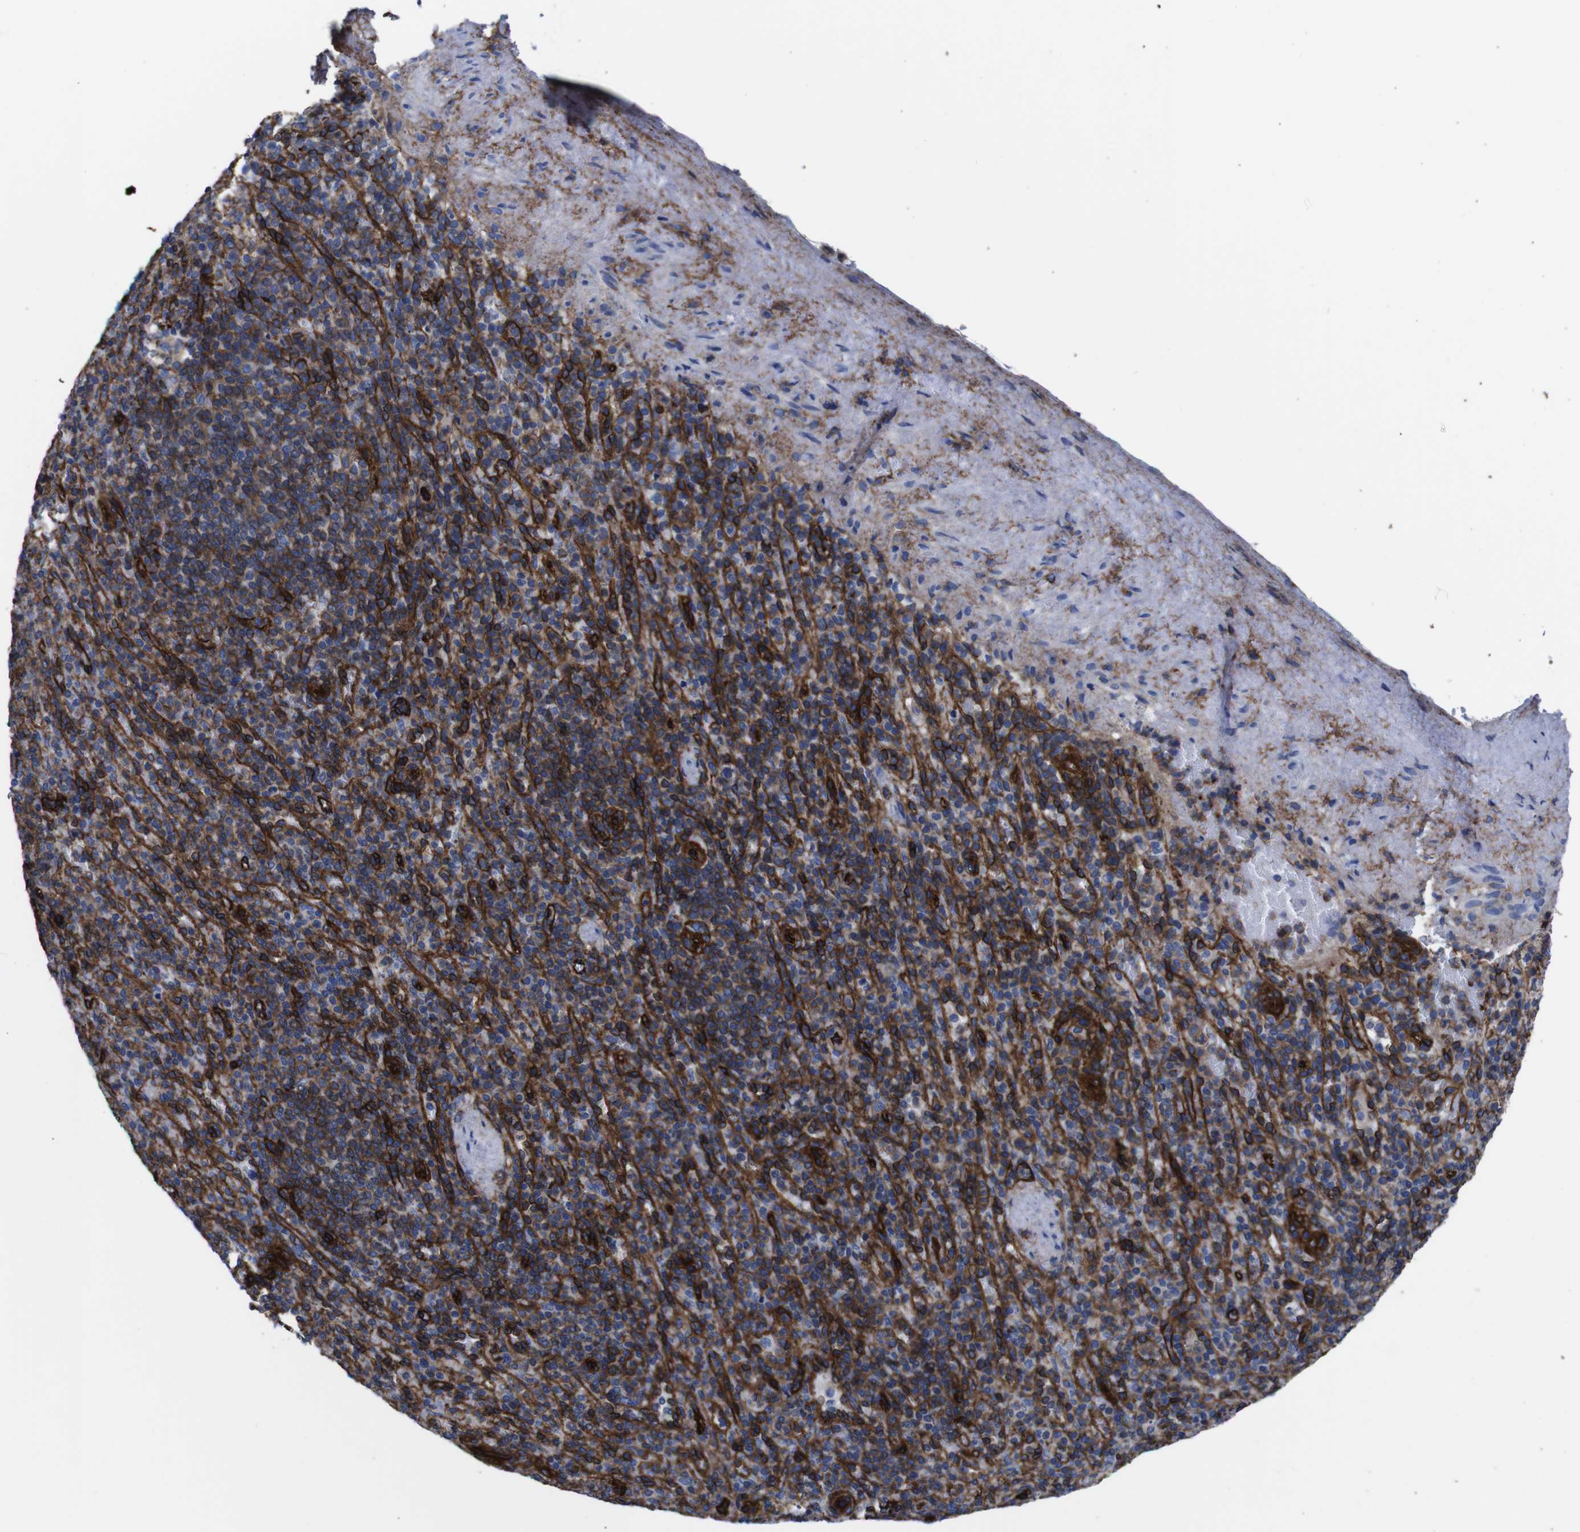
{"staining": {"intensity": "weak", "quantity": "25%-75%", "location": "cytoplasmic/membranous"}, "tissue": "spleen", "cell_type": "Cells in red pulp", "image_type": "normal", "snomed": [{"axis": "morphology", "description": "Normal tissue, NOS"}, {"axis": "topography", "description": "Spleen"}], "caption": "Weak cytoplasmic/membranous protein positivity is appreciated in about 25%-75% of cells in red pulp in spleen.", "gene": "SPTBN1", "patient": {"sex": "female", "age": 74}}